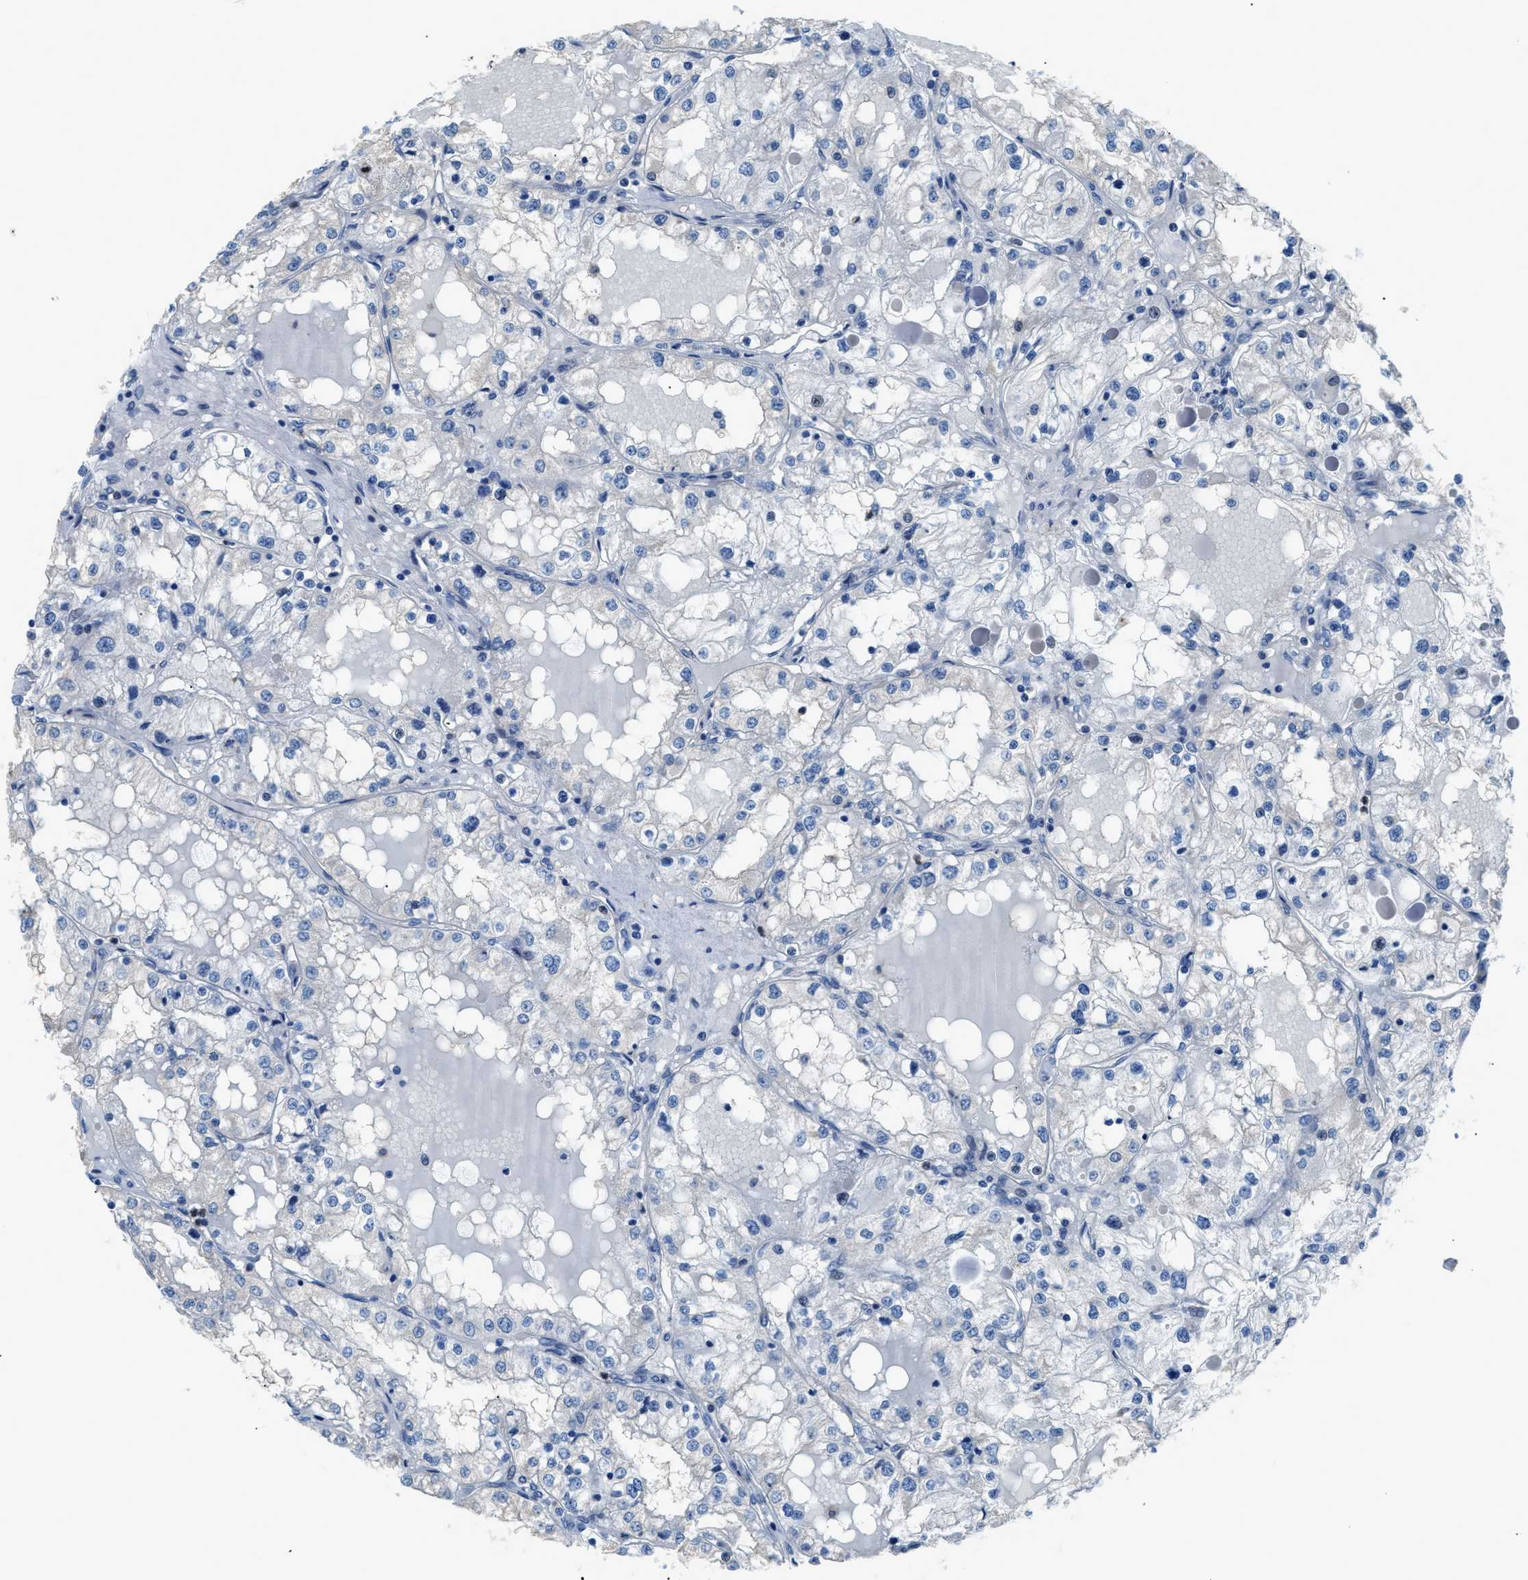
{"staining": {"intensity": "negative", "quantity": "none", "location": "none"}, "tissue": "renal cancer", "cell_type": "Tumor cells", "image_type": "cancer", "snomed": [{"axis": "morphology", "description": "Adenocarcinoma, NOS"}, {"axis": "topography", "description": "Kidney"}], "caption": "Protein analysis of adenocarcinoma (renal) reveals no significant expression in tumor cells.", "gene": "ITPR1", "patient": {"sex": "male", "age": 68}}